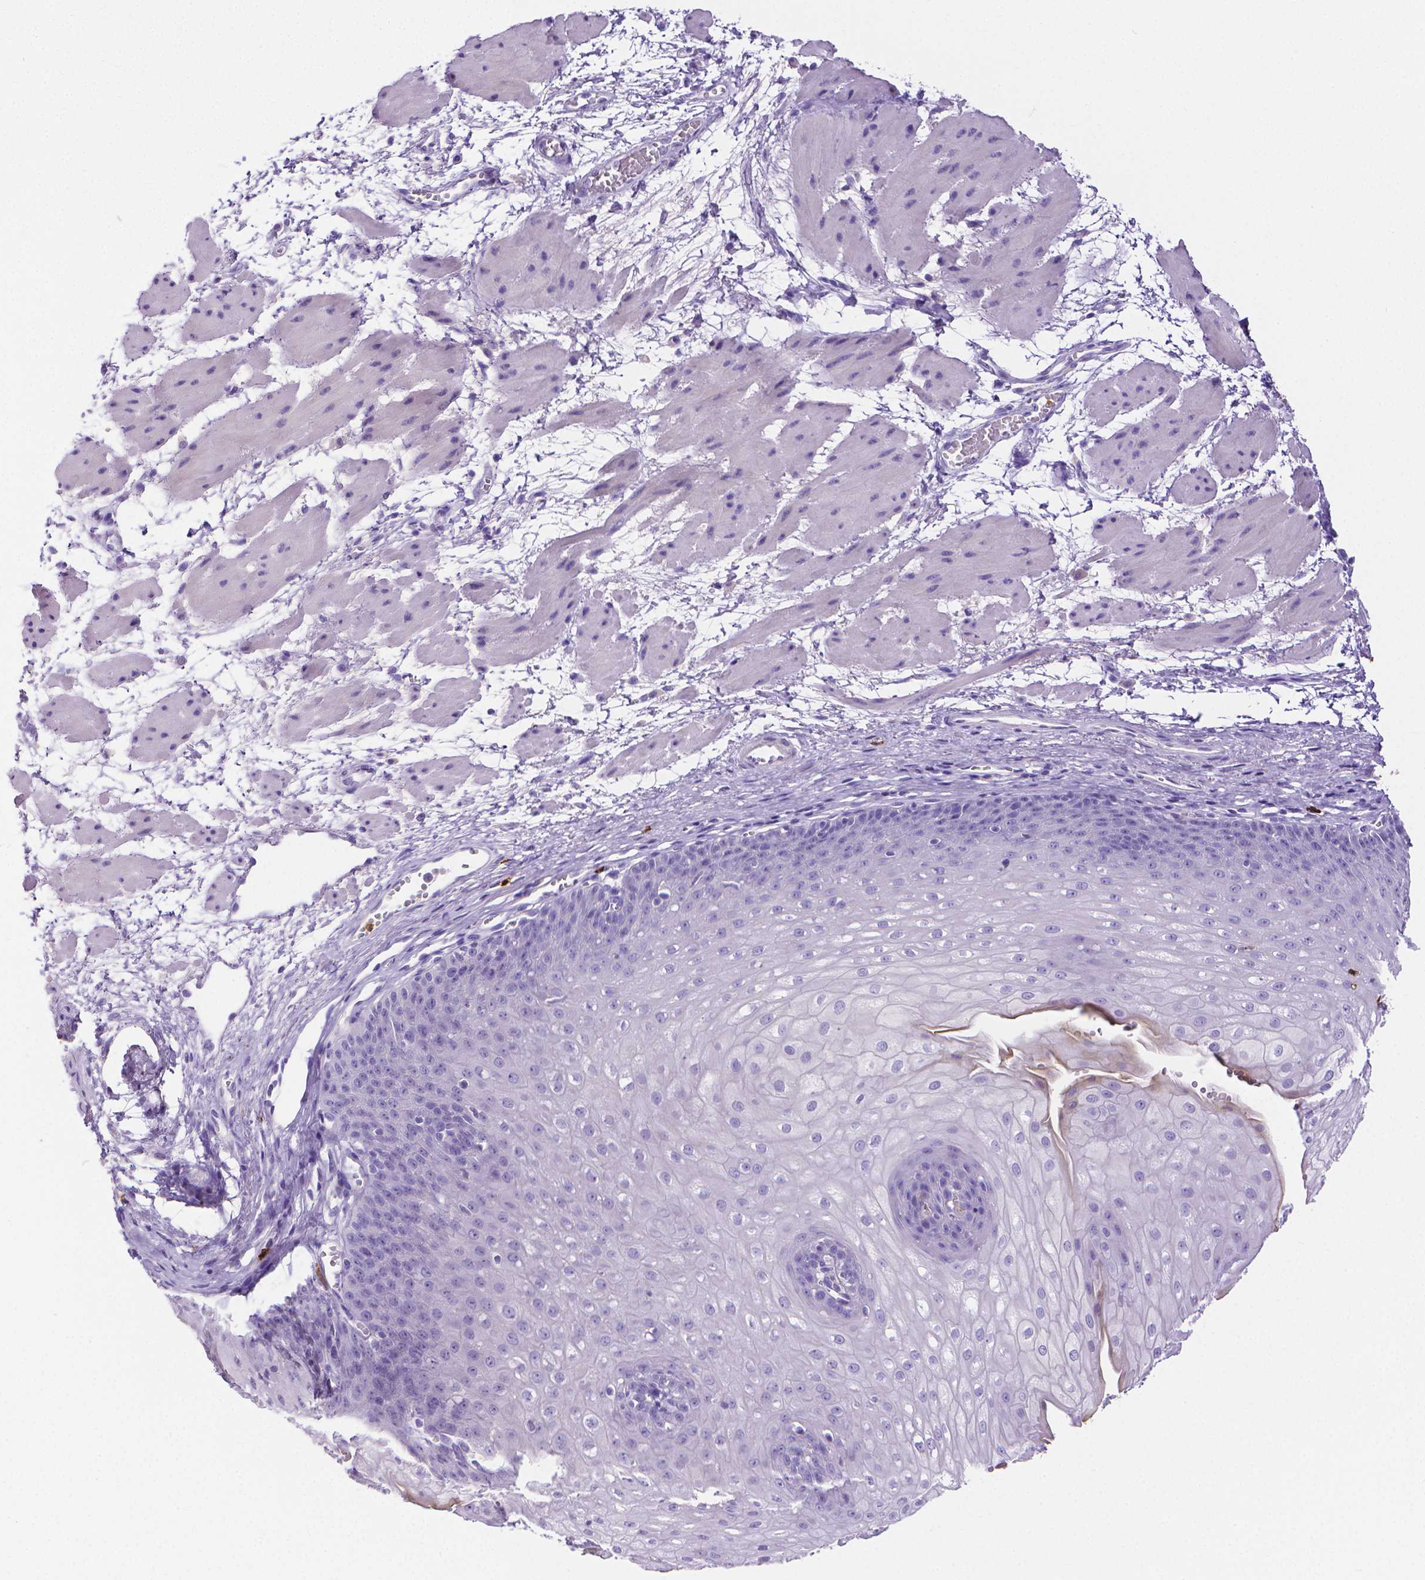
{"staining": {"intensity": "negative", "quantity": "none", "location": "none"}, "tissue": "esophagus", "cell_type": "Squamous epithelial cells", "image_type": "normal", "snomed": [{"axis": "morphology", "description": "Normal tissue, NOS"}, {"axis": "topography", "description": "Esophagus"}], "caption": "The micrograph exhibits no significant staining in squamous epithelial cells of esophagus. The staining is performed using DAB (3,3'-diaminobenzidine) brown chromogen with nuclei counter-stained in using hematoxylin.", "gene": "MMP9", "patient": {"sex": "male", "age": 71}}